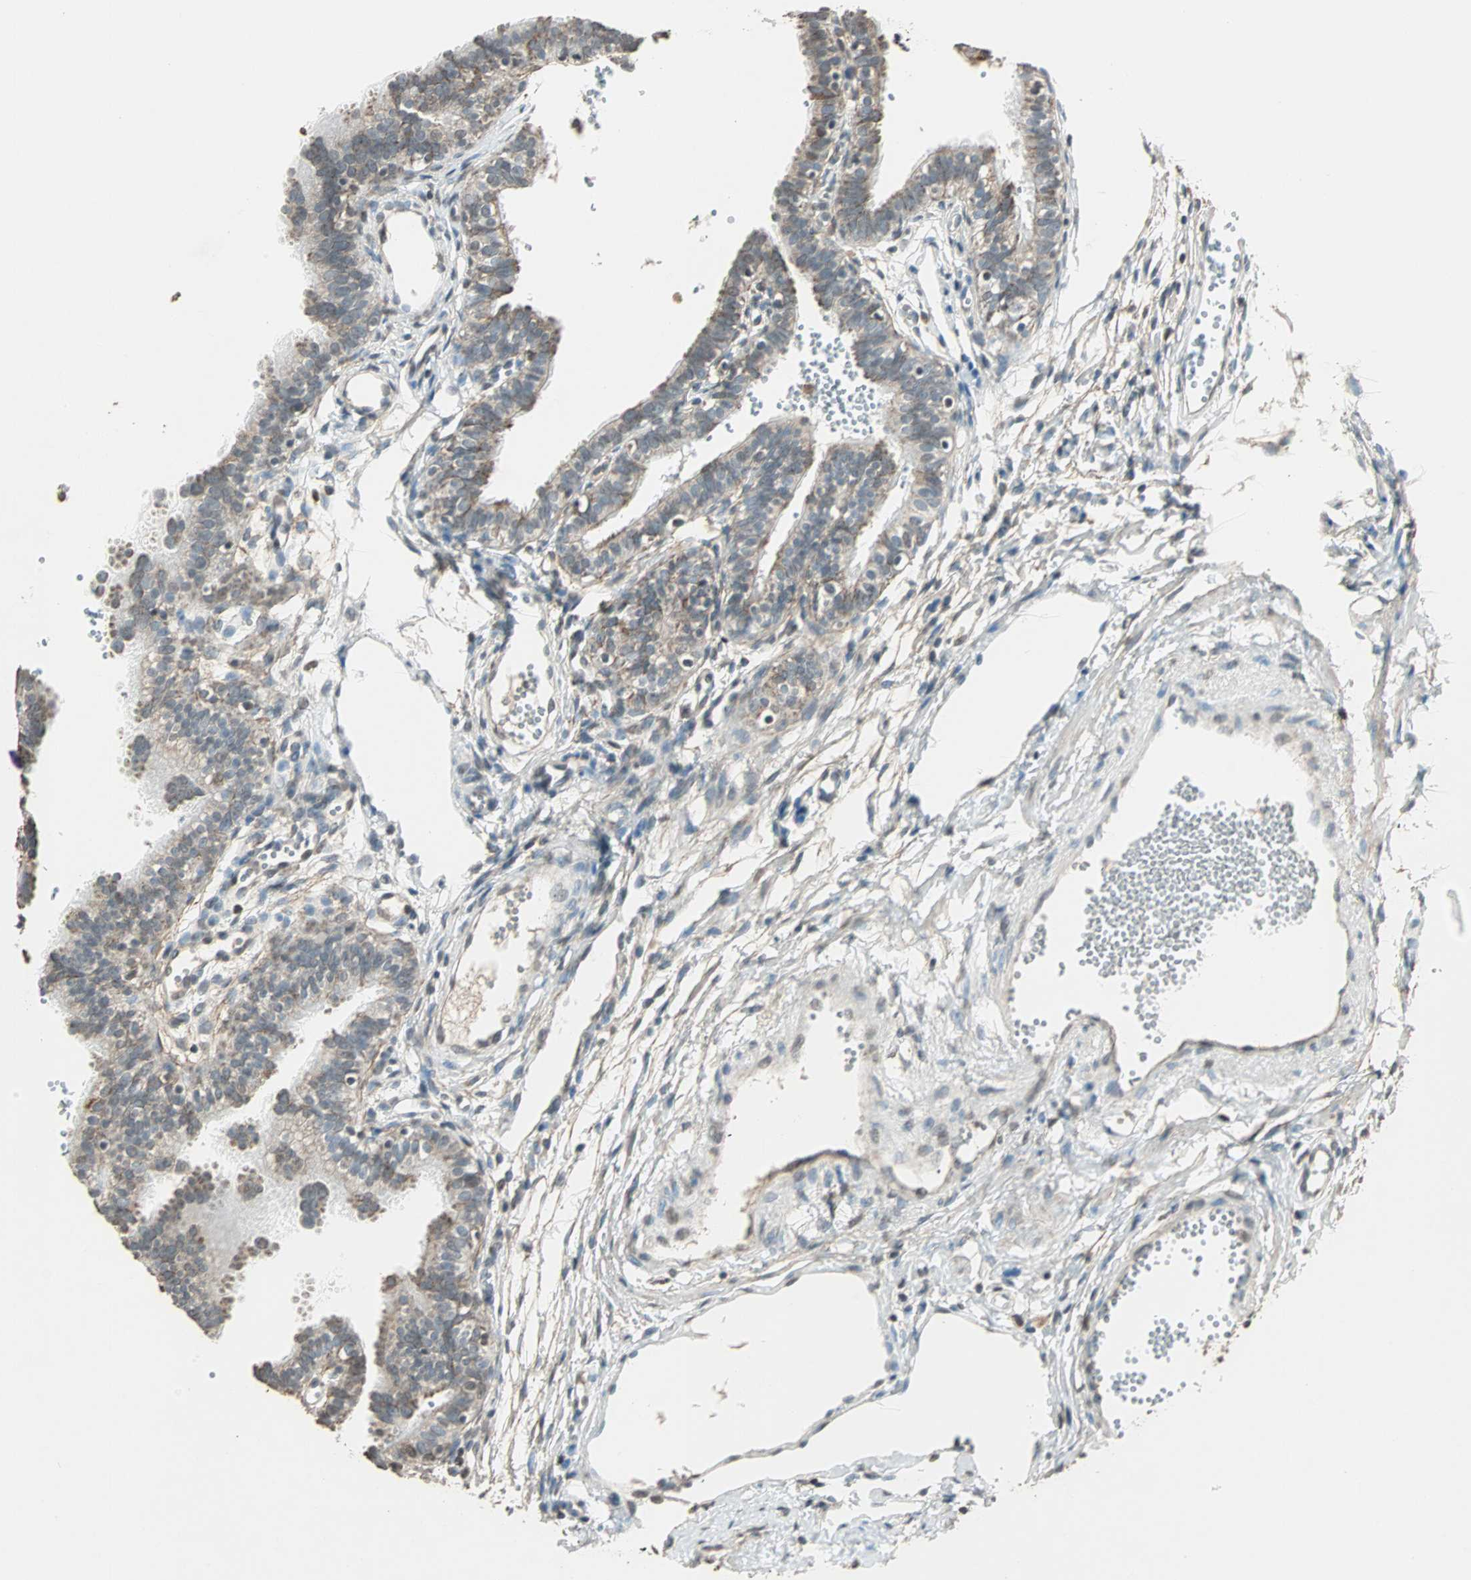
{"staining": {"intensity": "moderate", "quantity": "25%-75%", "location": "cytoplasmic/membranous"}, "tissue": "fallopian tube", "cell_type": "Glandular cells", "image_type": "normal", "snomed": [{"axis": "morphology", "description": "Normal tissue, NOS"}, {"axis": "topography", "description": "Fallopian tube"}, {"axis": "topography", "description": "Placenta"}], "caption": "Immunohistochemistry image of benign fallopian tube stained for a protein (brown), which shows medium levels of moderate cytoplasmic/membranous positivity in about 25%-75% of glandular cells.", "gene": "PRELID1", "patient": {"sex": "female", "age": 34}}